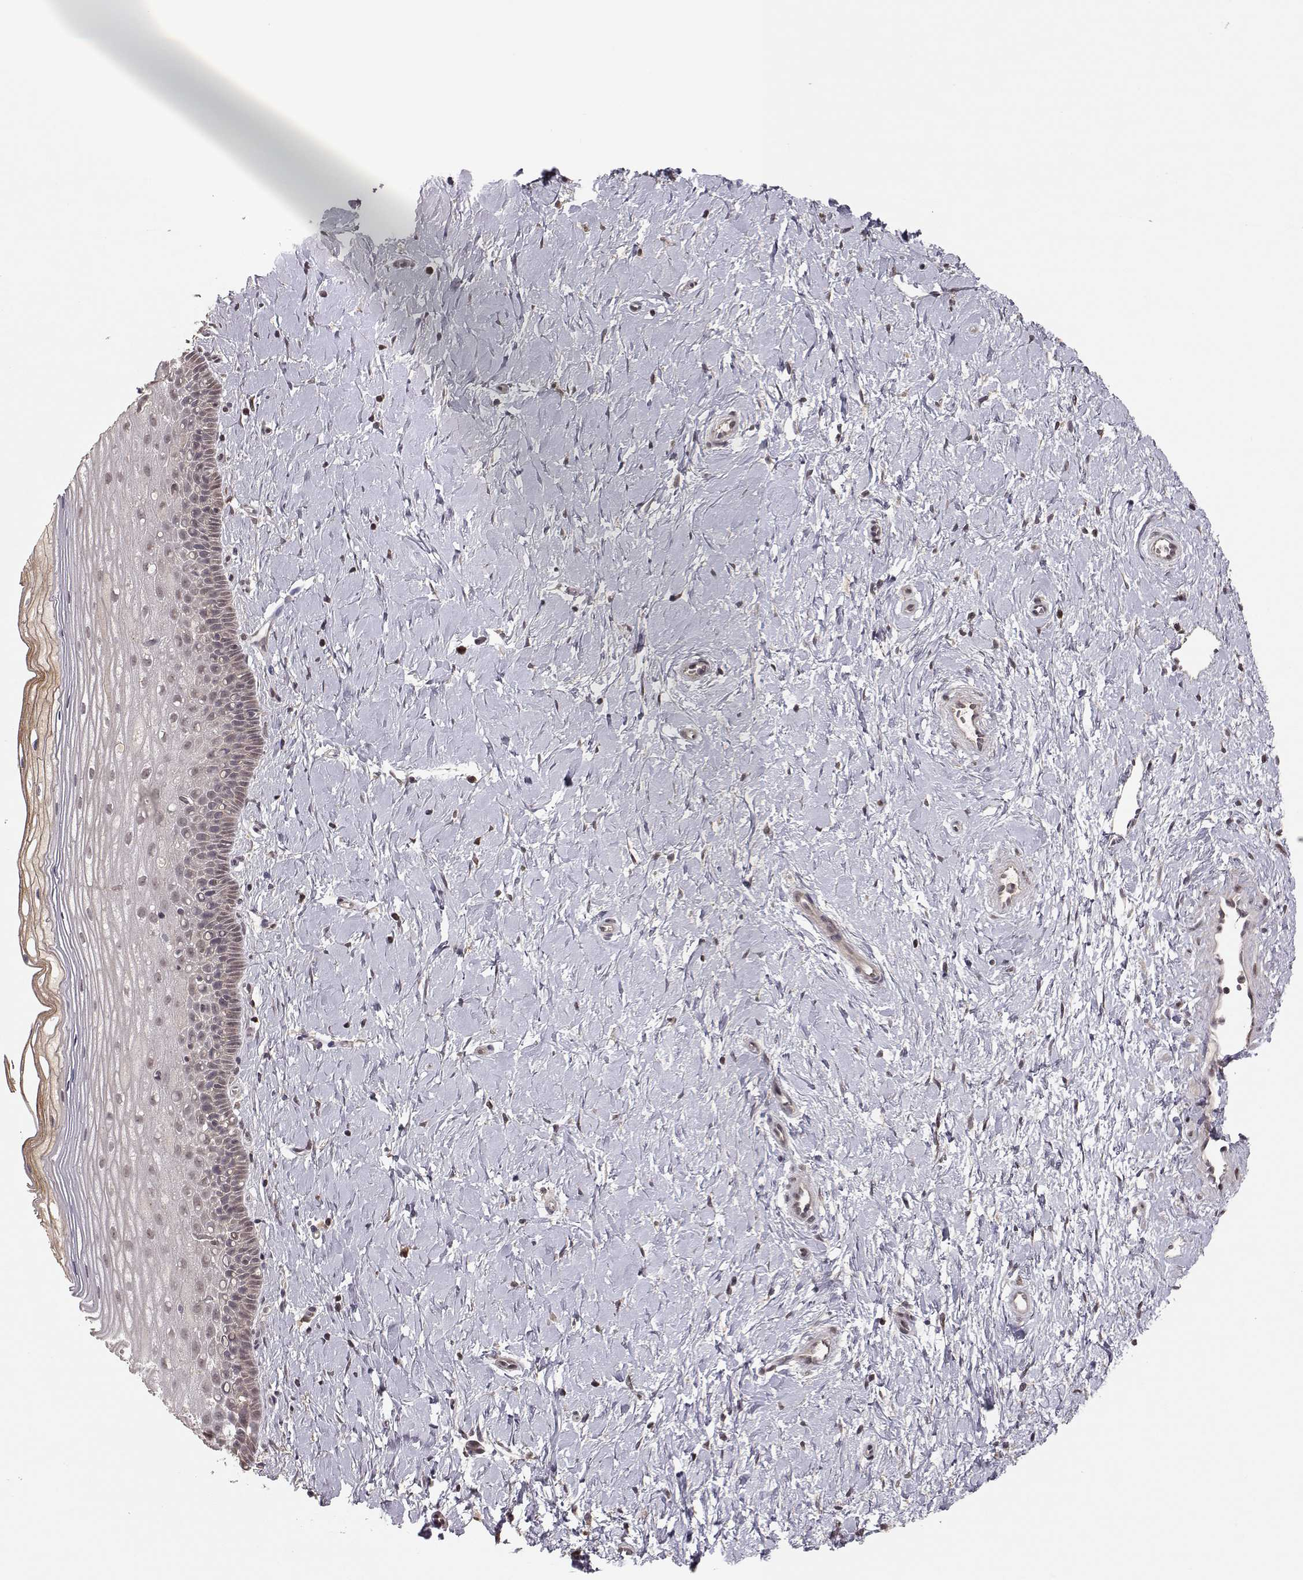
{"staining": {"intensity": "negative", "quantity": "none", "location": "none"}, "tissue": "cervix", "cell_type": "Glandular cells", "image_type": "normal", "snomed": [{"axis": "morphology", "description": "Normal tissue, NOS"}, {"axis": "topography", "description": "Cervix"}], "caption": "Cervix was stained to show a protein in brown. There is no significant staining in glandular cells. (Immunohistochemistry, brightfield microscopy, high magnification).", "gene": "PLEKHG3", "patient": {"sex": "female", "age": 37}}